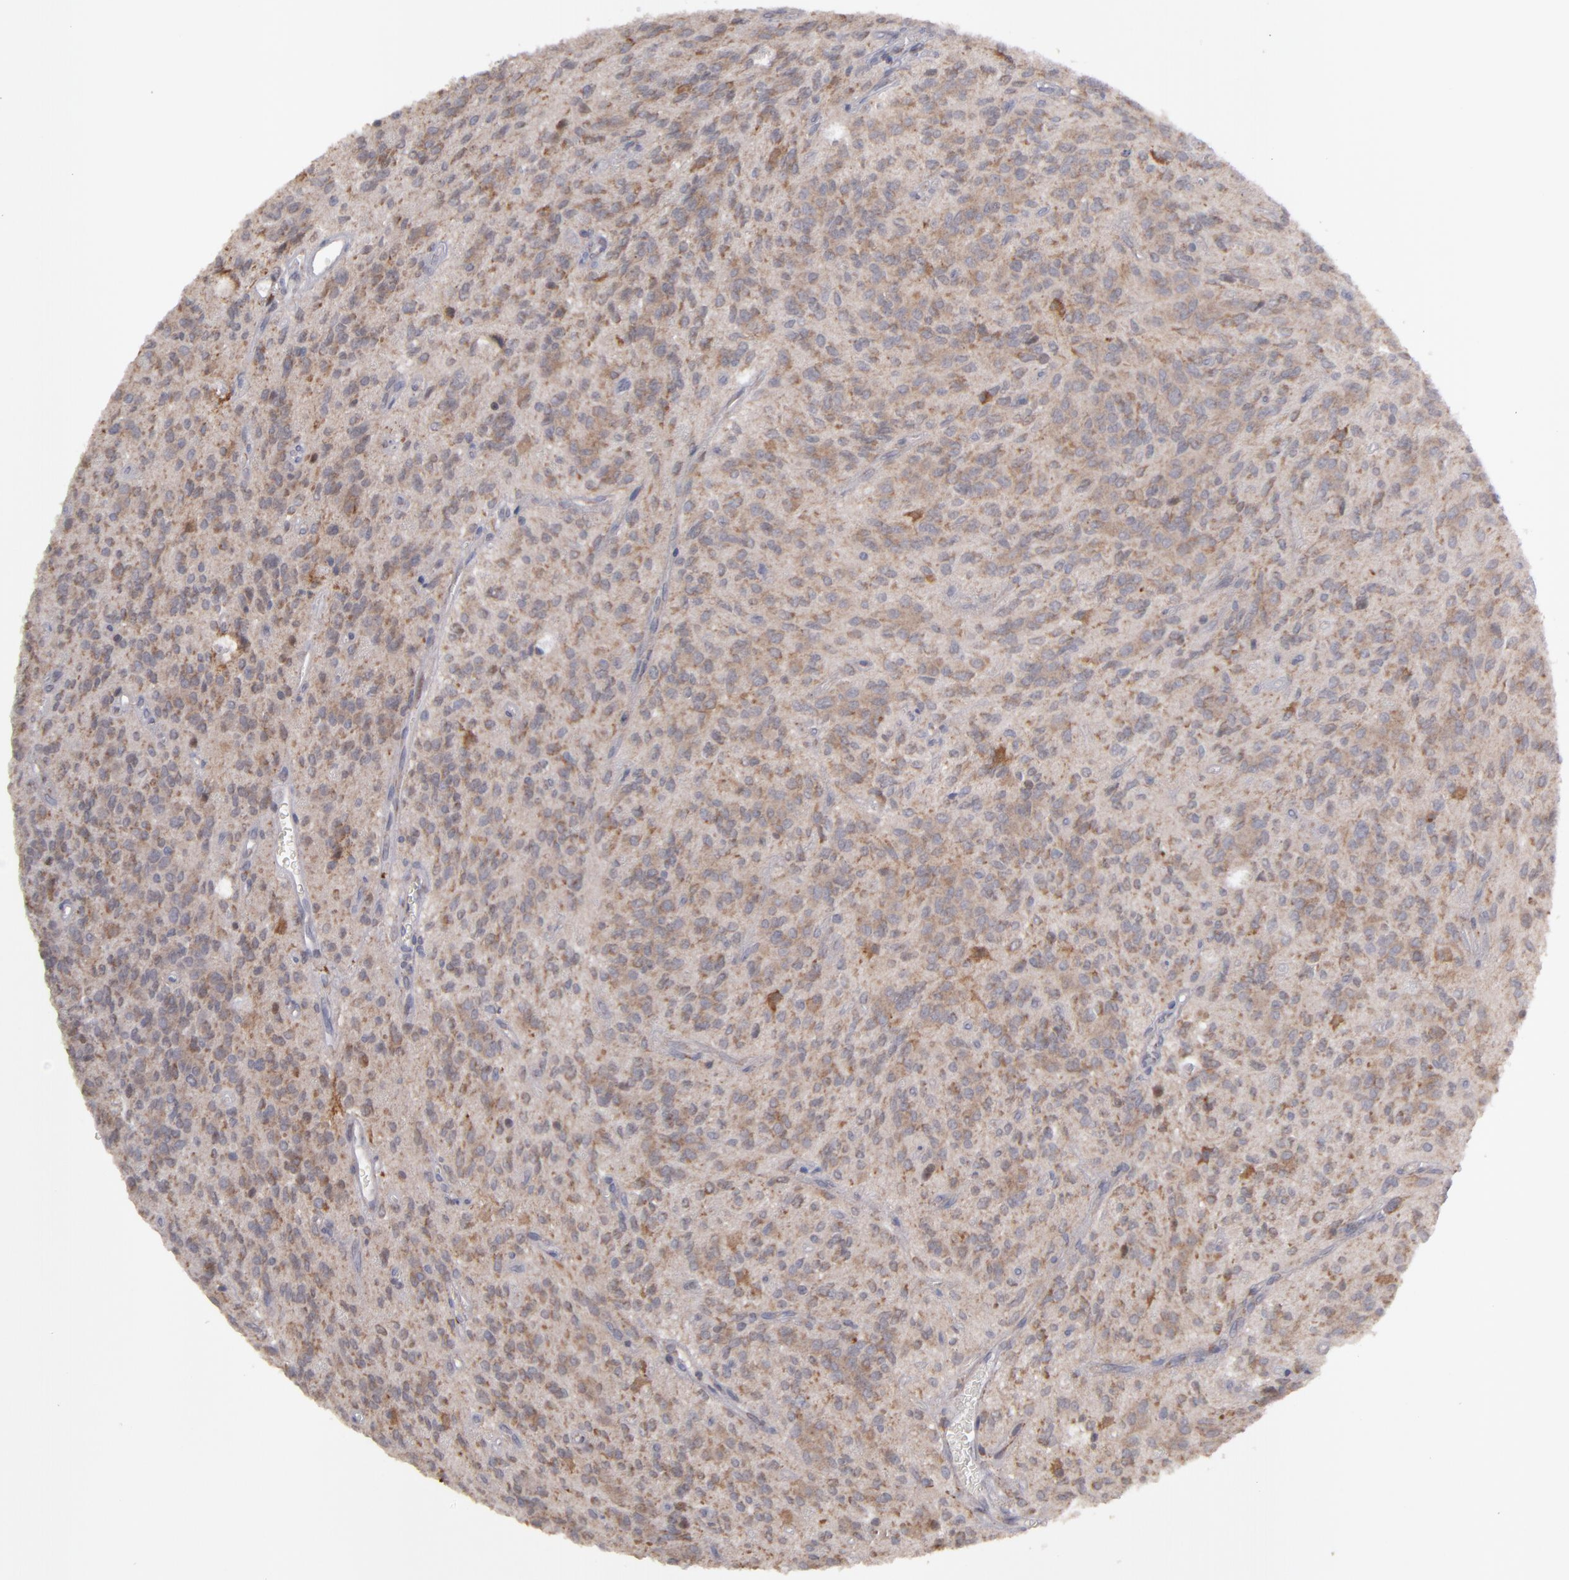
{"staining": {"intensity": "moderate", "quantity": ">75%", "location": "cytoplasmic/membranous"}, "tissue": "glioma", "cell_type": "Tumor cells", "image_type": "cancer", "snomed": [{"axis": "morphology", "description": "Glioma, malignant, Low grade"}, {"axis": "topography", "description": "Brain"}], "caption": "About >75% of tumor cells in low-grade glioma (malignant) reveal moderate cytoplasmic/membranous protein staining as visualized by brown immunohistochemical staining.", "gene": "SND1", "patient": {"sex": "female", "age": 15}}